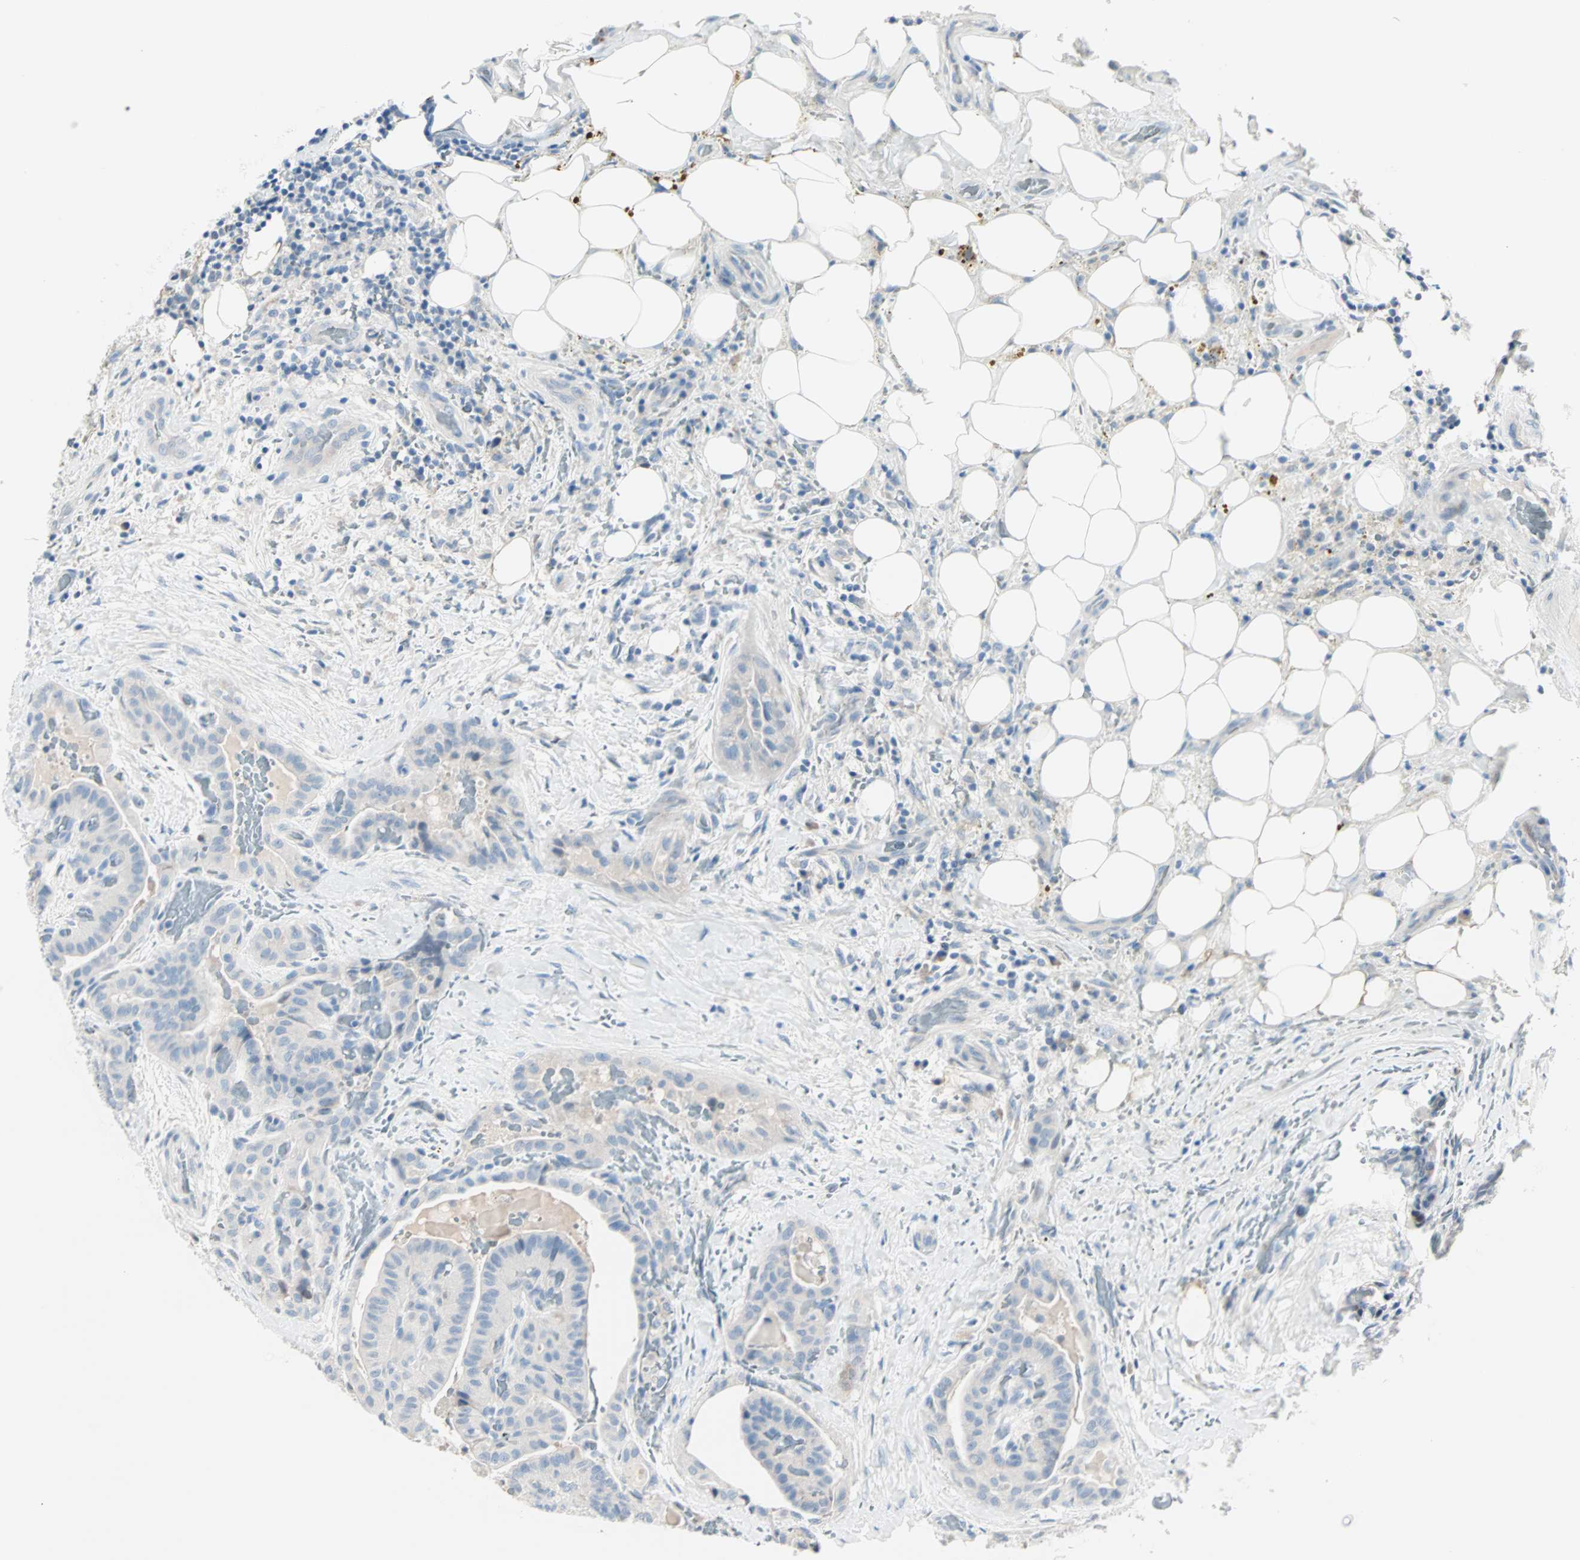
{"staining": {"intensity": "negative", "quantity": "none", "location": "none"}, "tissue": "thyroid cancer", "cell_type": "Tumor cells", "image_type": "cancer", "snomed": [{"axis": "morphology", "description": "Papillary adenocarcinoma, NOS"}, {"axis": "topography", "description": "Thyroid gland"}], "caption": "DAB immunohistochemical staining of human thyroid cancer displays no significant positivity in tumor cells.", "gene": "NEFH", "patient": {"sex": "male", "age": 77}}